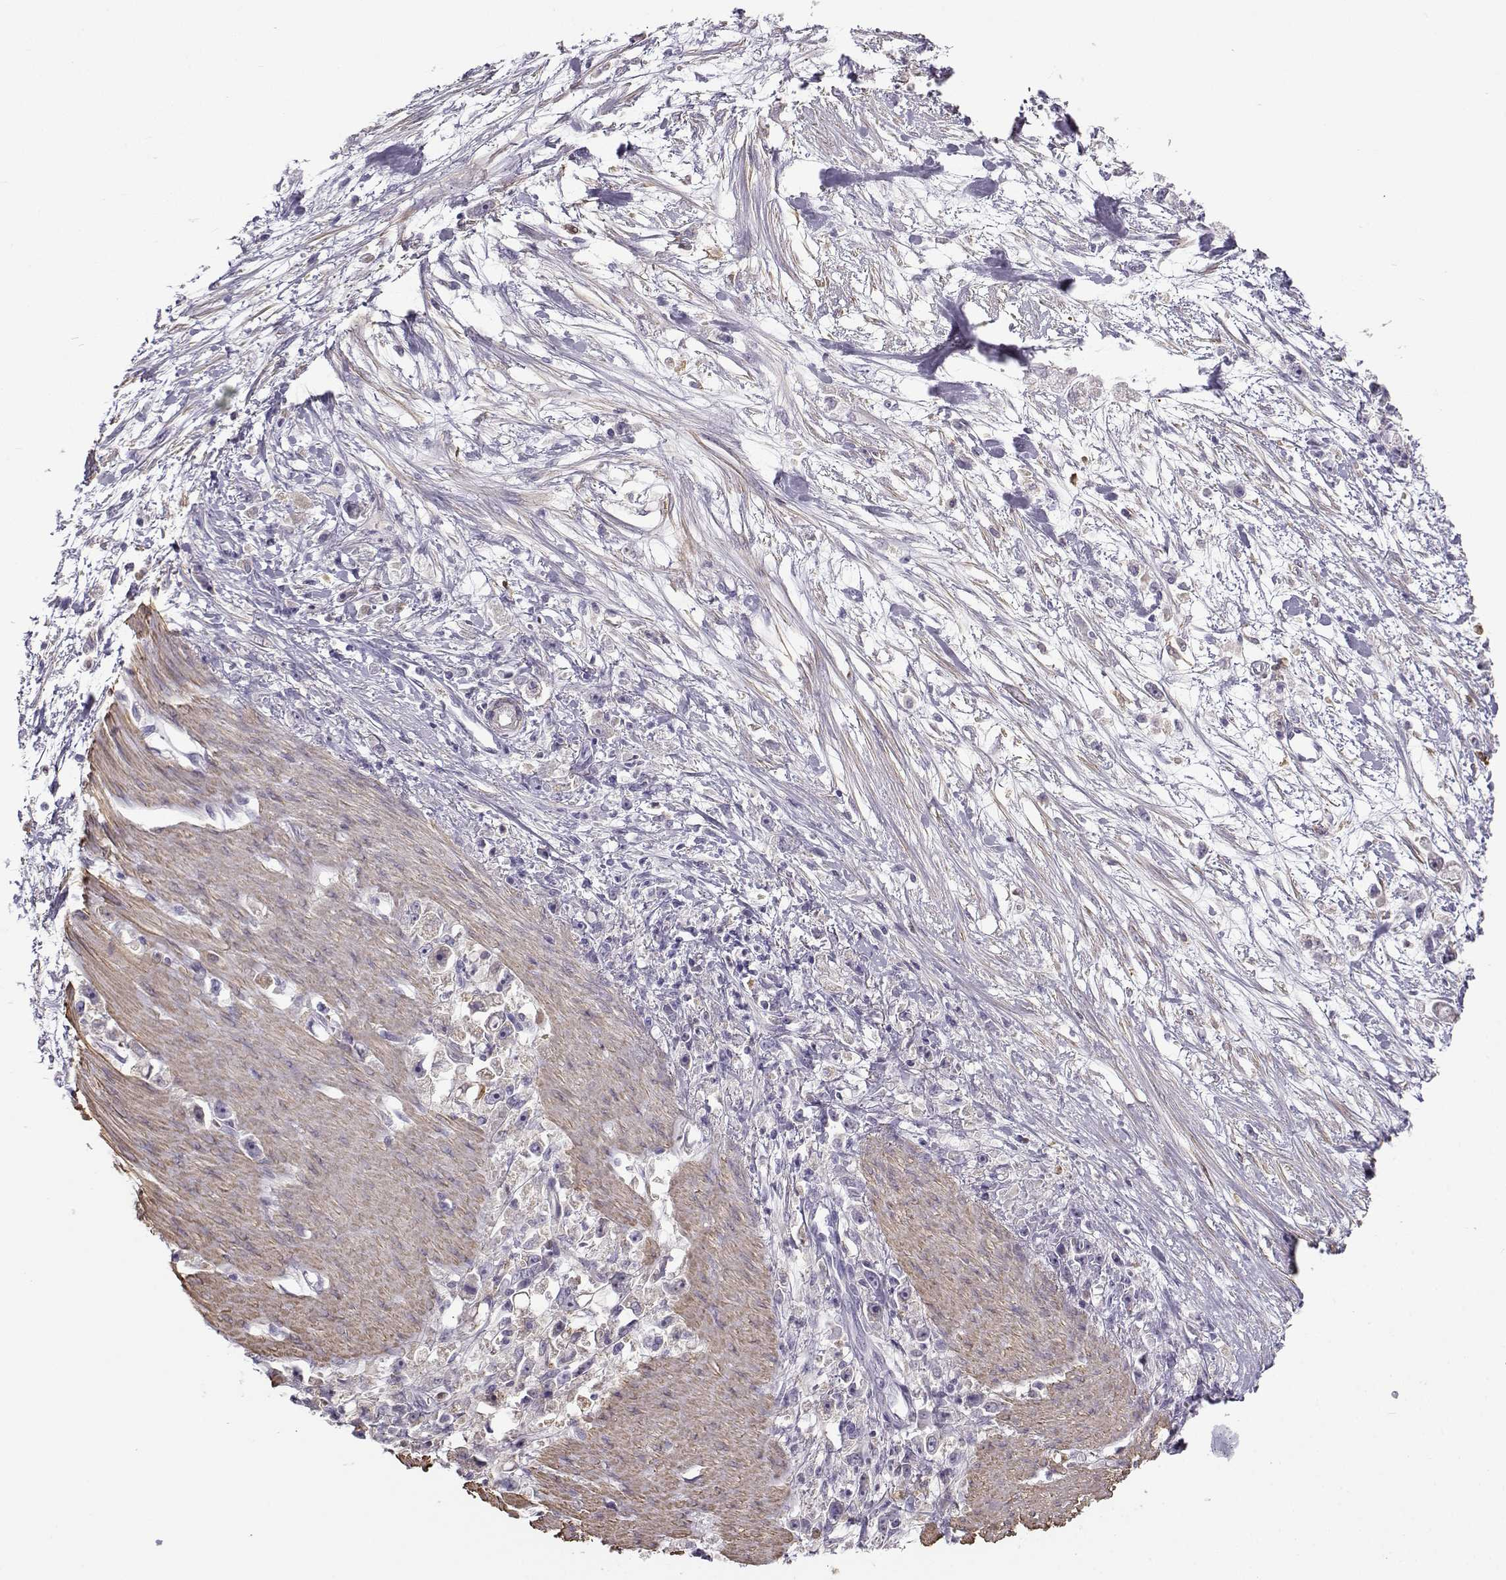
{"staining": {"intensity": "negative", "quantity": "none", "location": "none"}, "tissue": "stomach cancer", "cell_type": "Tumor cells", "image_type": "cancer", "snomed": [{"axis": "morphology", "description": "Adenocarcinoma, NOS"}, {"axis": "topography", "description": "Stomach"}], "caption": "This is a micrograph of immunohistochemistry (IHC) staining of adenocarcinoma (stomach), which shows no expression in tumor cells.", "gene": "UCP3", "patient": {"sex": "female", "age": 59}}